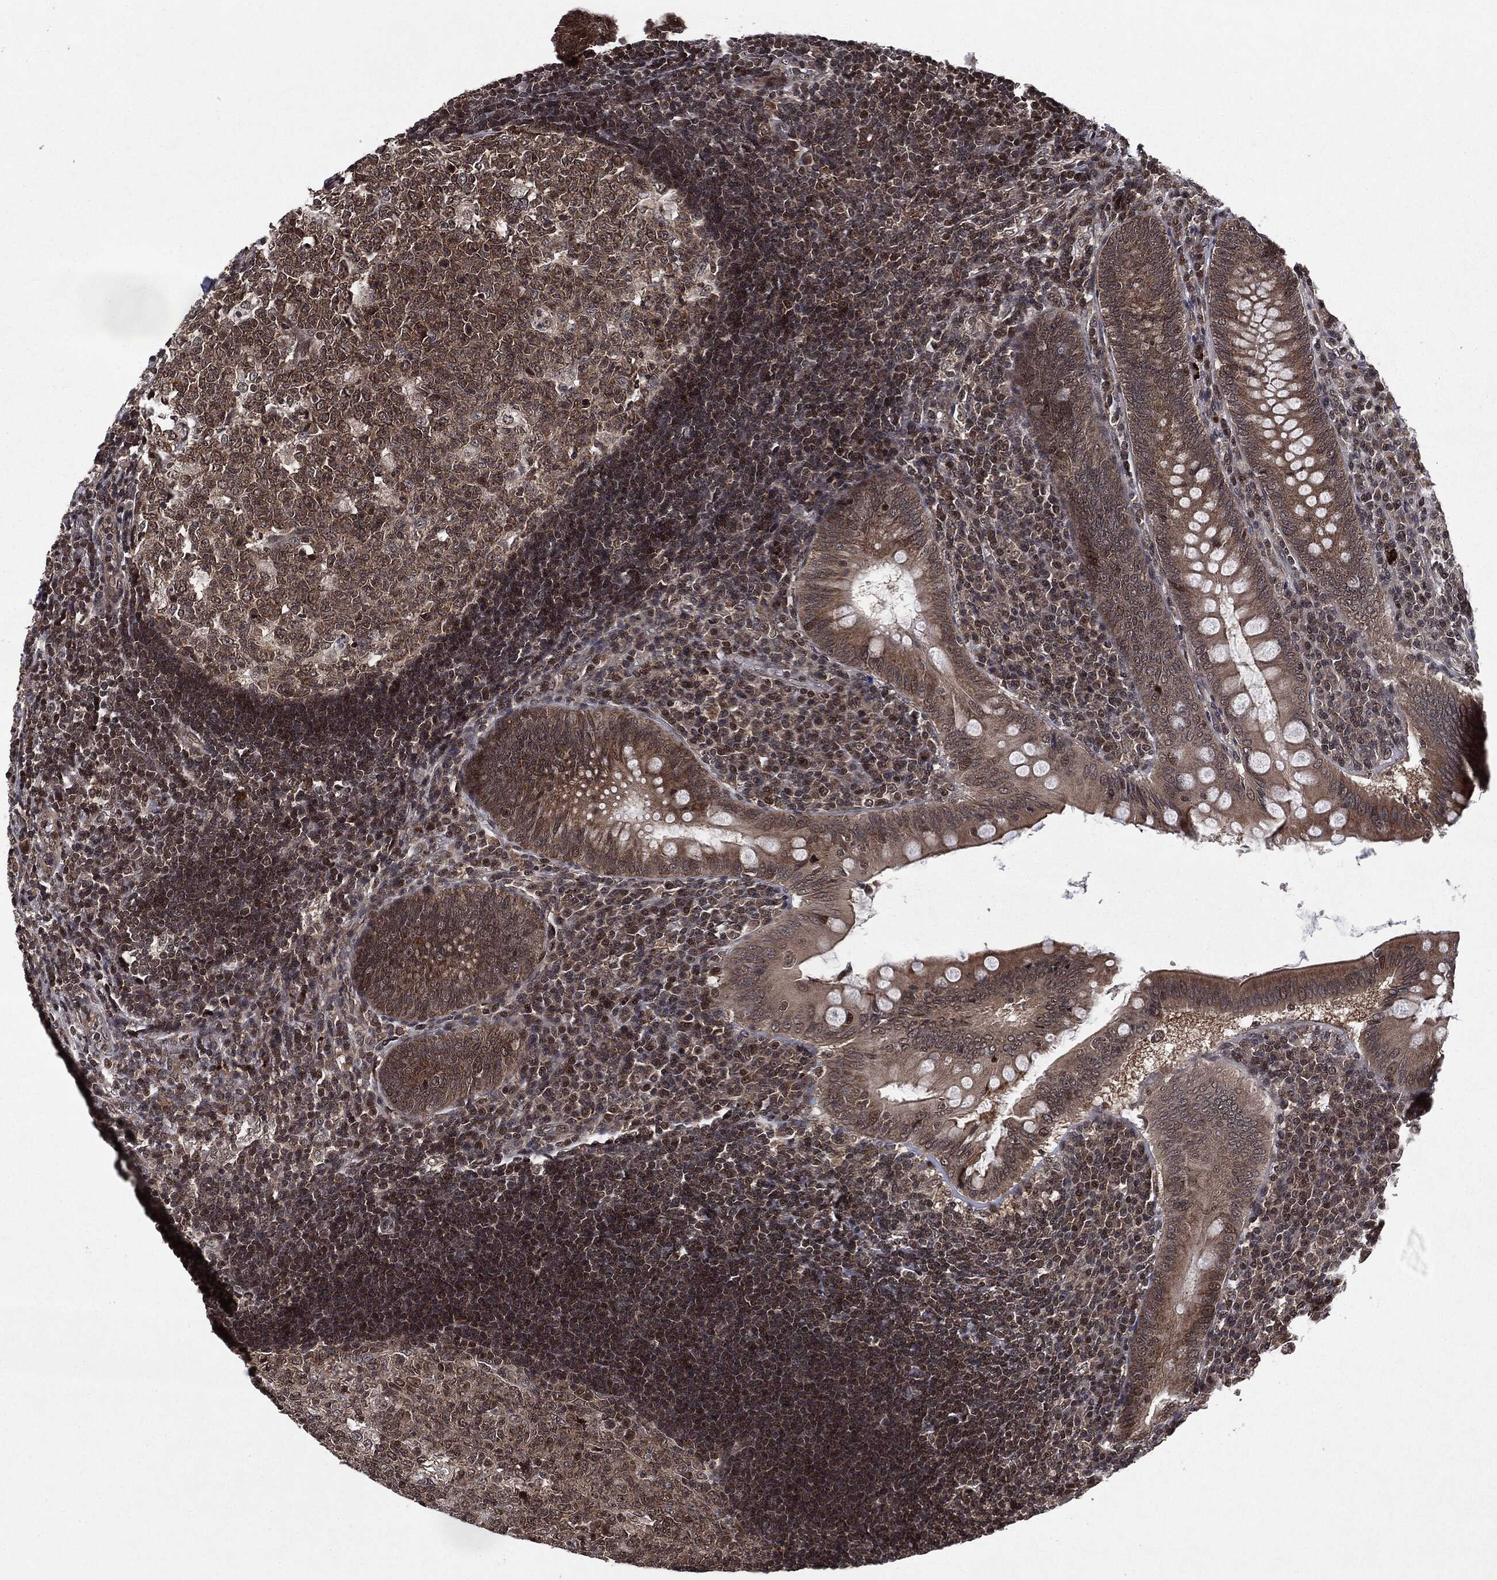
{"staining": {"intensity": "moderate", "quantity": ">75%", "location": "cytoplasmic/membranous"}, "tissue": "appendix", "cell_type": "Glandular cells", "image_type": "normal", "snomed": [{"axis": "morphology", "description": "Normal tissue, NOS"}, {"axis": "morphology", "description": "Inflammation, NOS"}, {"axis": "topography", "description": "Appendix"}], "caption": "Protein expression by immunohistochemistry (IHC) reveals moderate cytoplasmic/membranous staining in about >75% of glandular cells in normal appendix. The protein of interest is stained brown, and the nuclei are stained in blue (DAB (3,3'-diaminobenzidine) IHC with brightfield microscopy, high magnification).", "gene": "STAU2", "patient": {"sex": "male", "age": 16}}